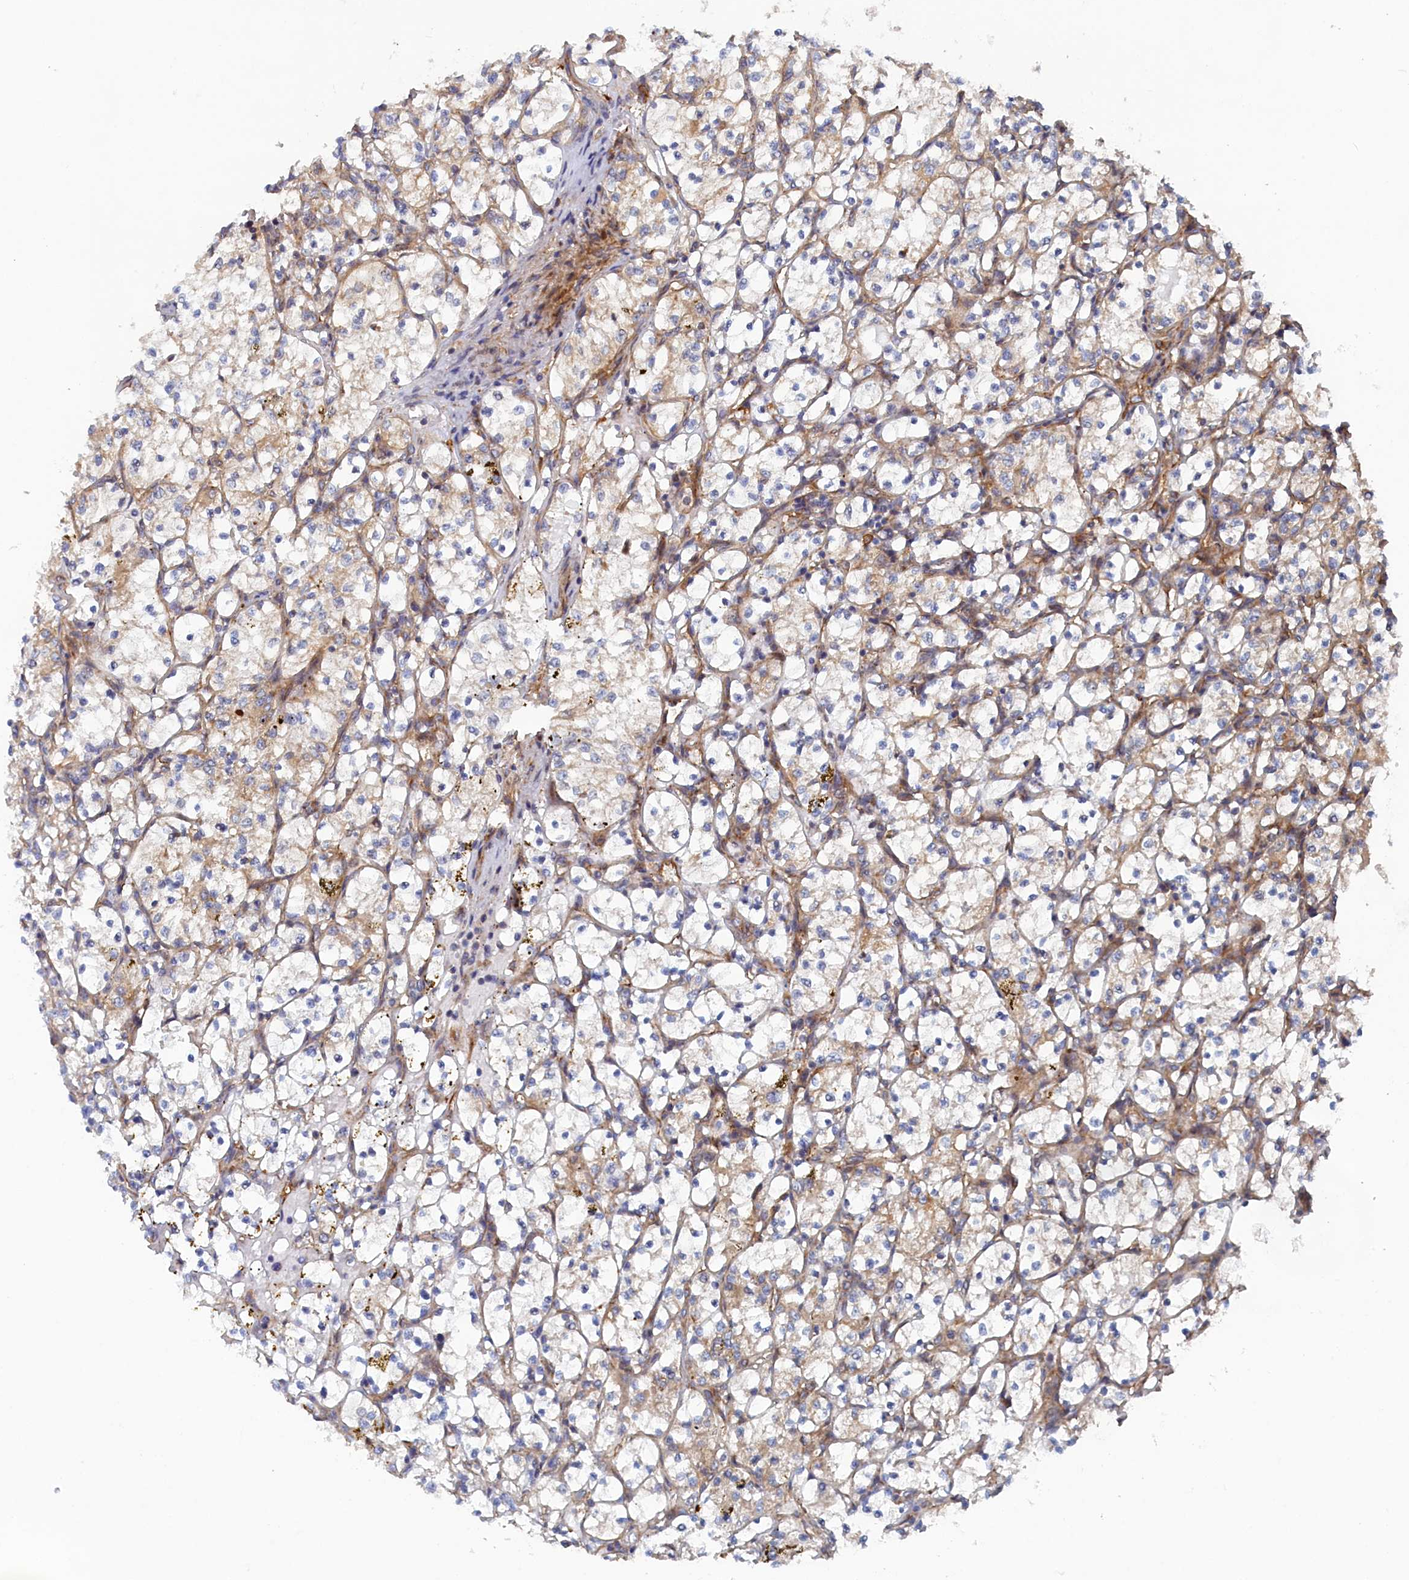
{"staining": {"intensity": "negative", "quantity": "none", "location": "none"}, "tissue": "renal cancer", "cell_type": "Tumor cells", "image_type": "cancer", "snomed": [{"axis": "morphology", "description": "Adenocarcinoma, NOS"}, {"axis": "topography", "description": "Kidney"}], "caption": "IHC of adenocarcinoma (renal) displays no expression in tumor cells. Brightfield microscopy of IHC stained with DAB (3,3'-diaminobenzidine) (brown) and hematoxylin (blue), captured at high magnification.", "gene": "TMEM196", "patient": {"sex": "female", "age": 69}}